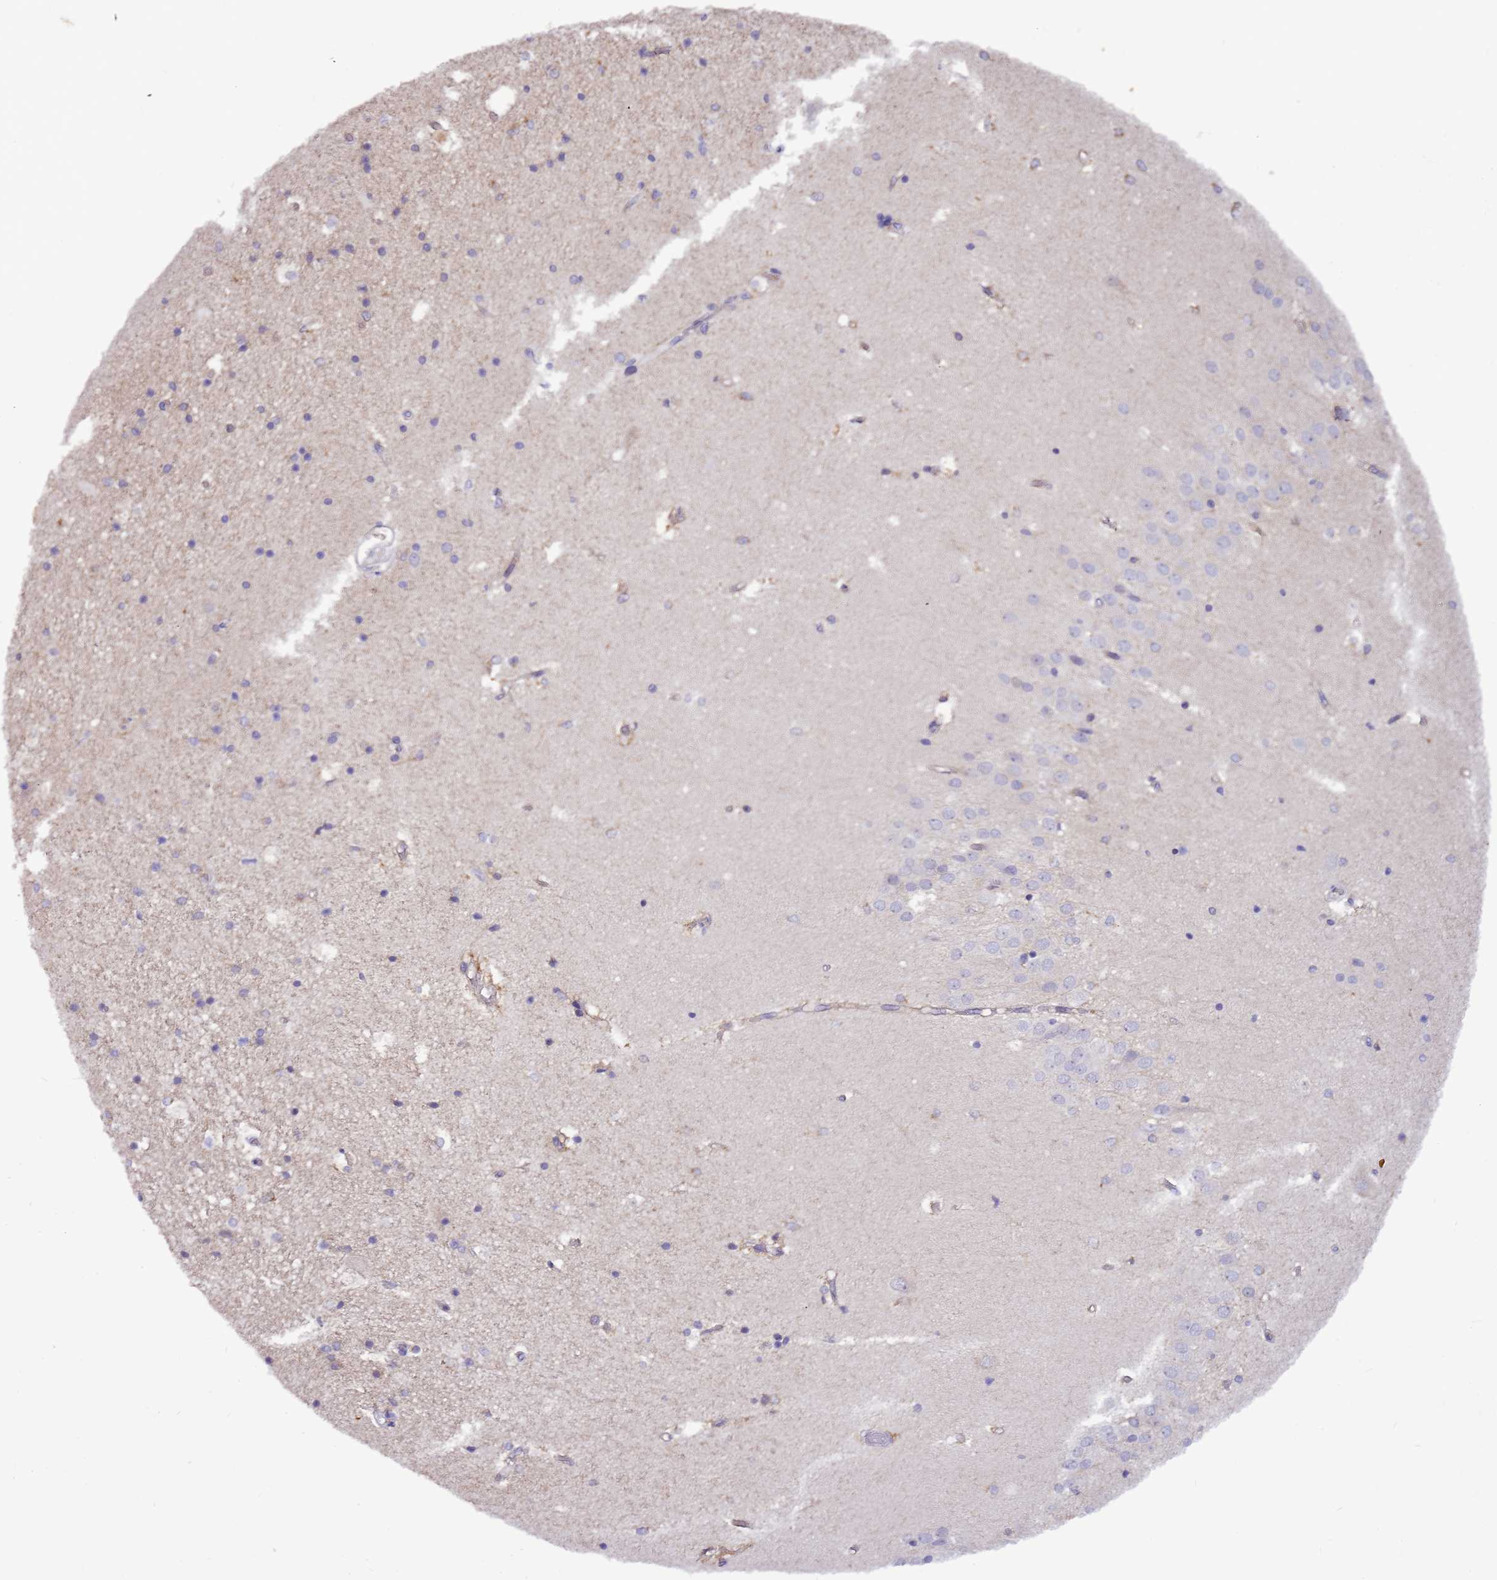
{"staining": {"intensity": "negative", "quantity": "none", "location": "none"}, "tissue": "hippocampus", "cell_type": "Glial cells", "image_type": "normal", "snomed": [{"axis": "morphology", "description": "Normal tissue, NOS"}, {"axis": "topography", "description": "Hippocampus"}], "caption": "DAB immunohistochemical staining of benign hippocampus shows no significant staining in glial cells. (DAB (3,3'-diaminobenzidine) immunohistochemistry (IHC) visualized using brightfield microscopy, high magnification).", "gene": "ATXN2L", "patient": {"sex": "female", "age": 52}}